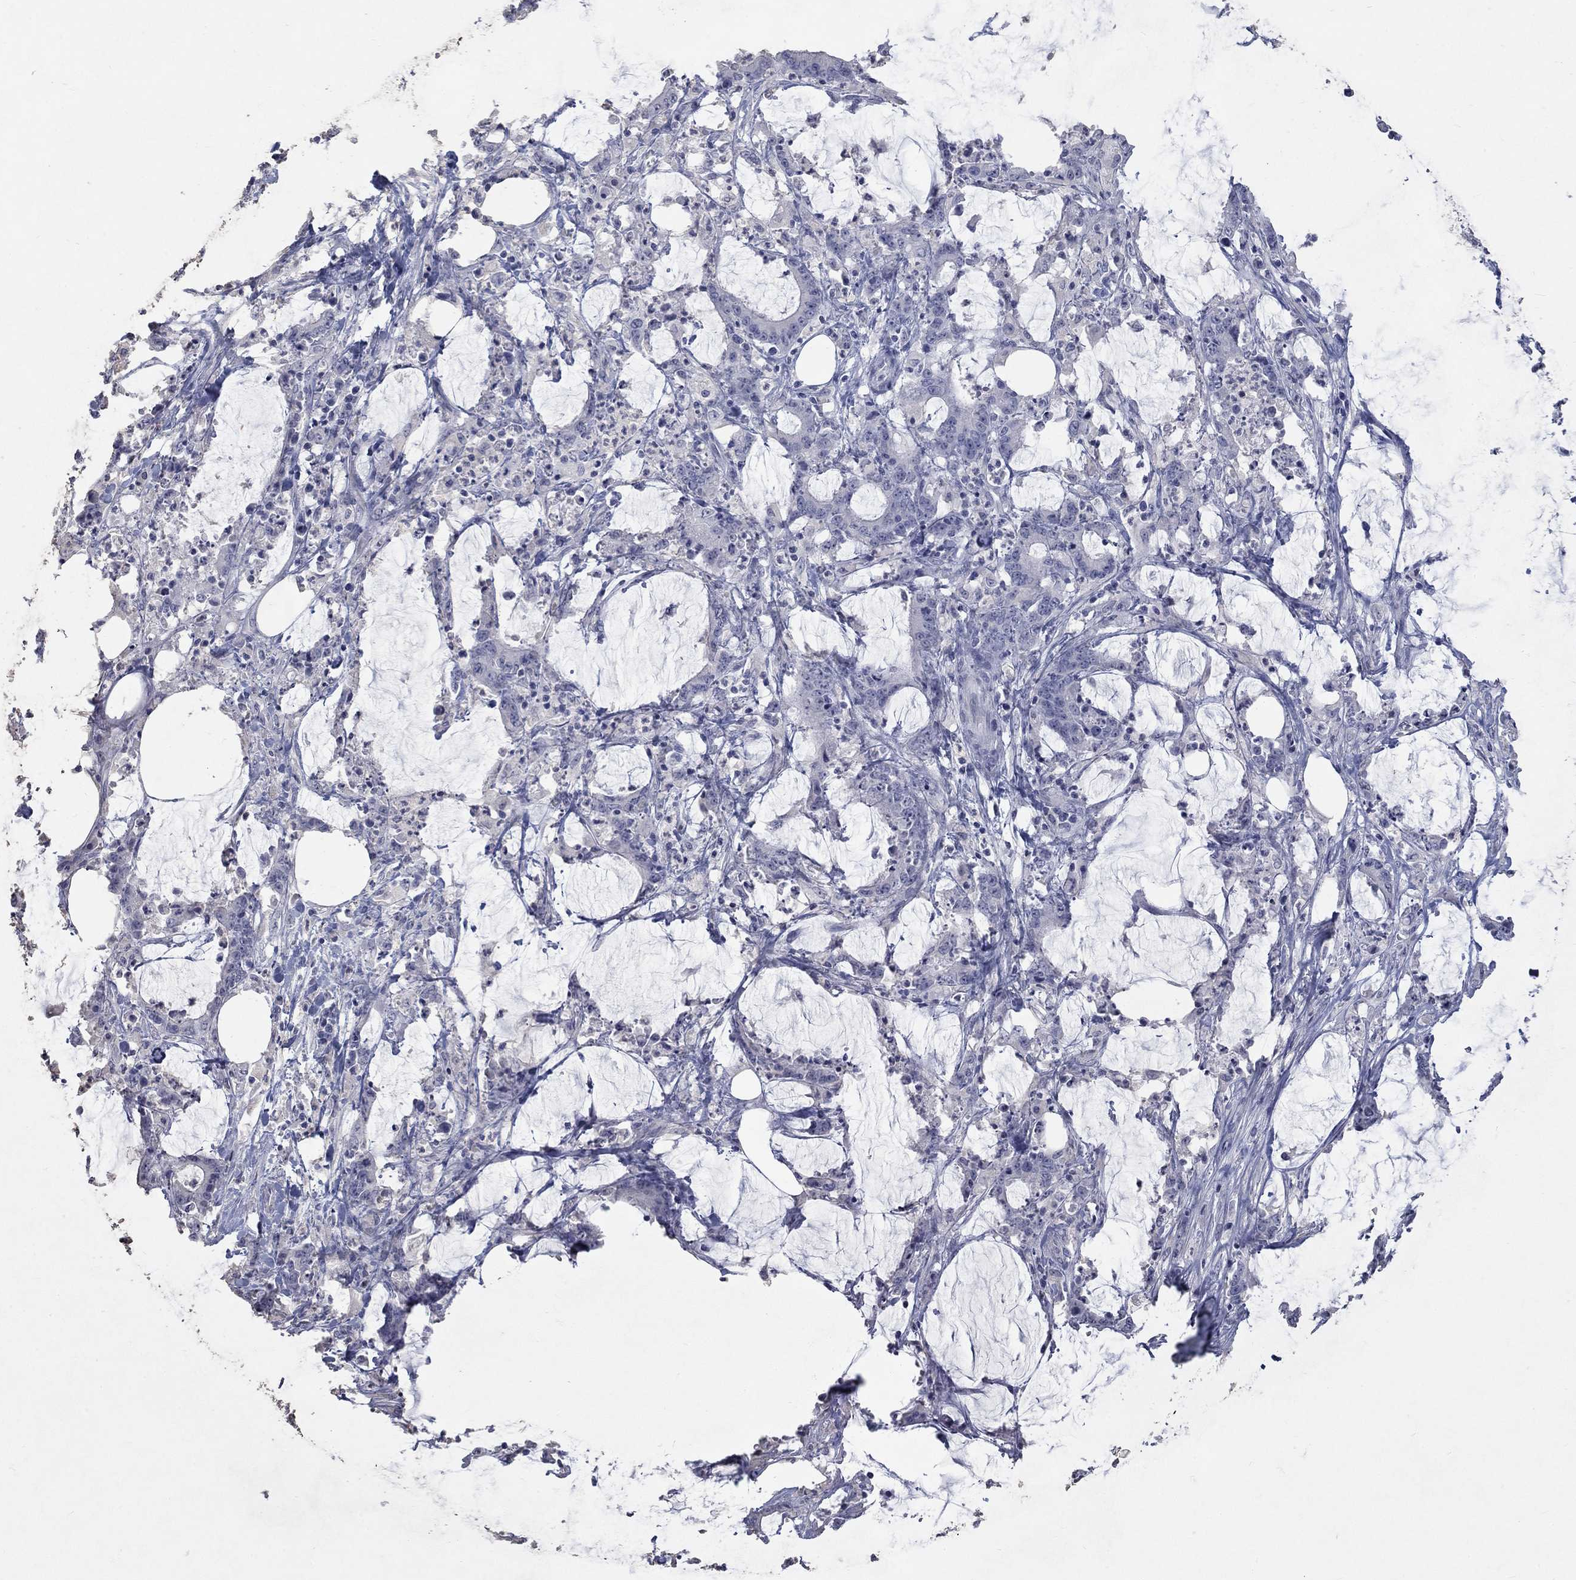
{"staining": {"intensity": "negative", "quantity": "none", "location": "none"}, "tissue": "stomach cancer", "cell_type": "Tumor cells", "image_type": "cancer", "snomed": [{"axis": "morphology", "description": "Adenocarcinoma, NOS"}, {"axis": "topography", "description": "Stomach, upper"}], "caption": "Immunohistochemistry photomicrograph of human stomach cancer (adenocarcinoma) stained for a protein (brown), which reveals no staining in tumor cells. (IHC, brightfield microscopy, high magnification).", "gene": "RFTN2", "patient": {"sex": "male", "age": 68}}